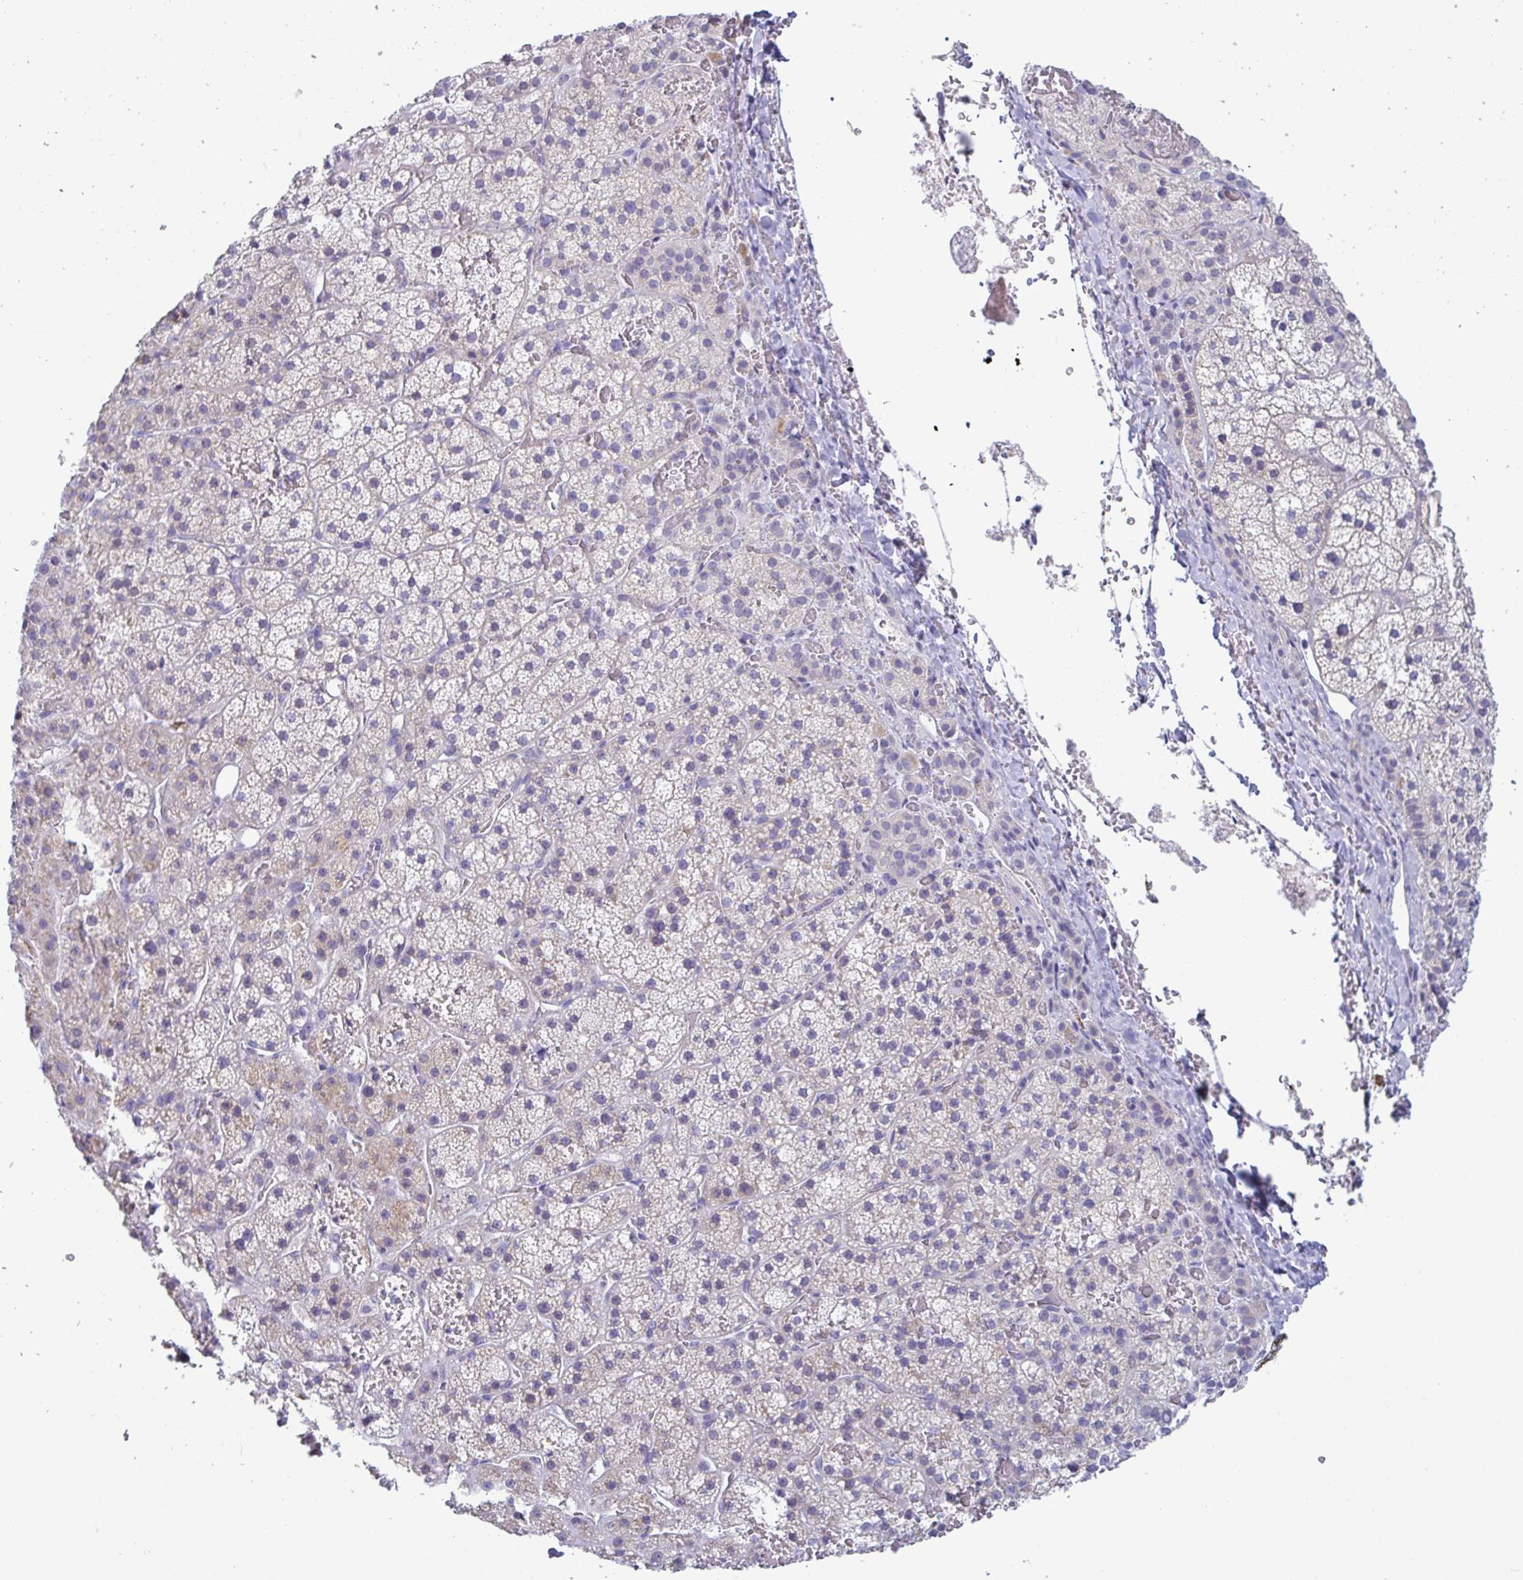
{"staining": {"intensity": "negative", "quantity": "none", "location": "none"}, "tissue": "adrenal gland", "cell_type": "Glandular cells", "image_type": "normal", "snomed": [{"axis": "morphology", "description": "Normal tissue, NOS"}, {"axis": "topography", "description": "Adrenal gland"}], "caption": "Glandular cells are negative for brown protein staining in unremarkable adrenal gland. (Immunohistochemistry, brightfield microscopy, high magnification).", "gene": "TAS2R38", "patient": {"sex": "male", "age": 53}}